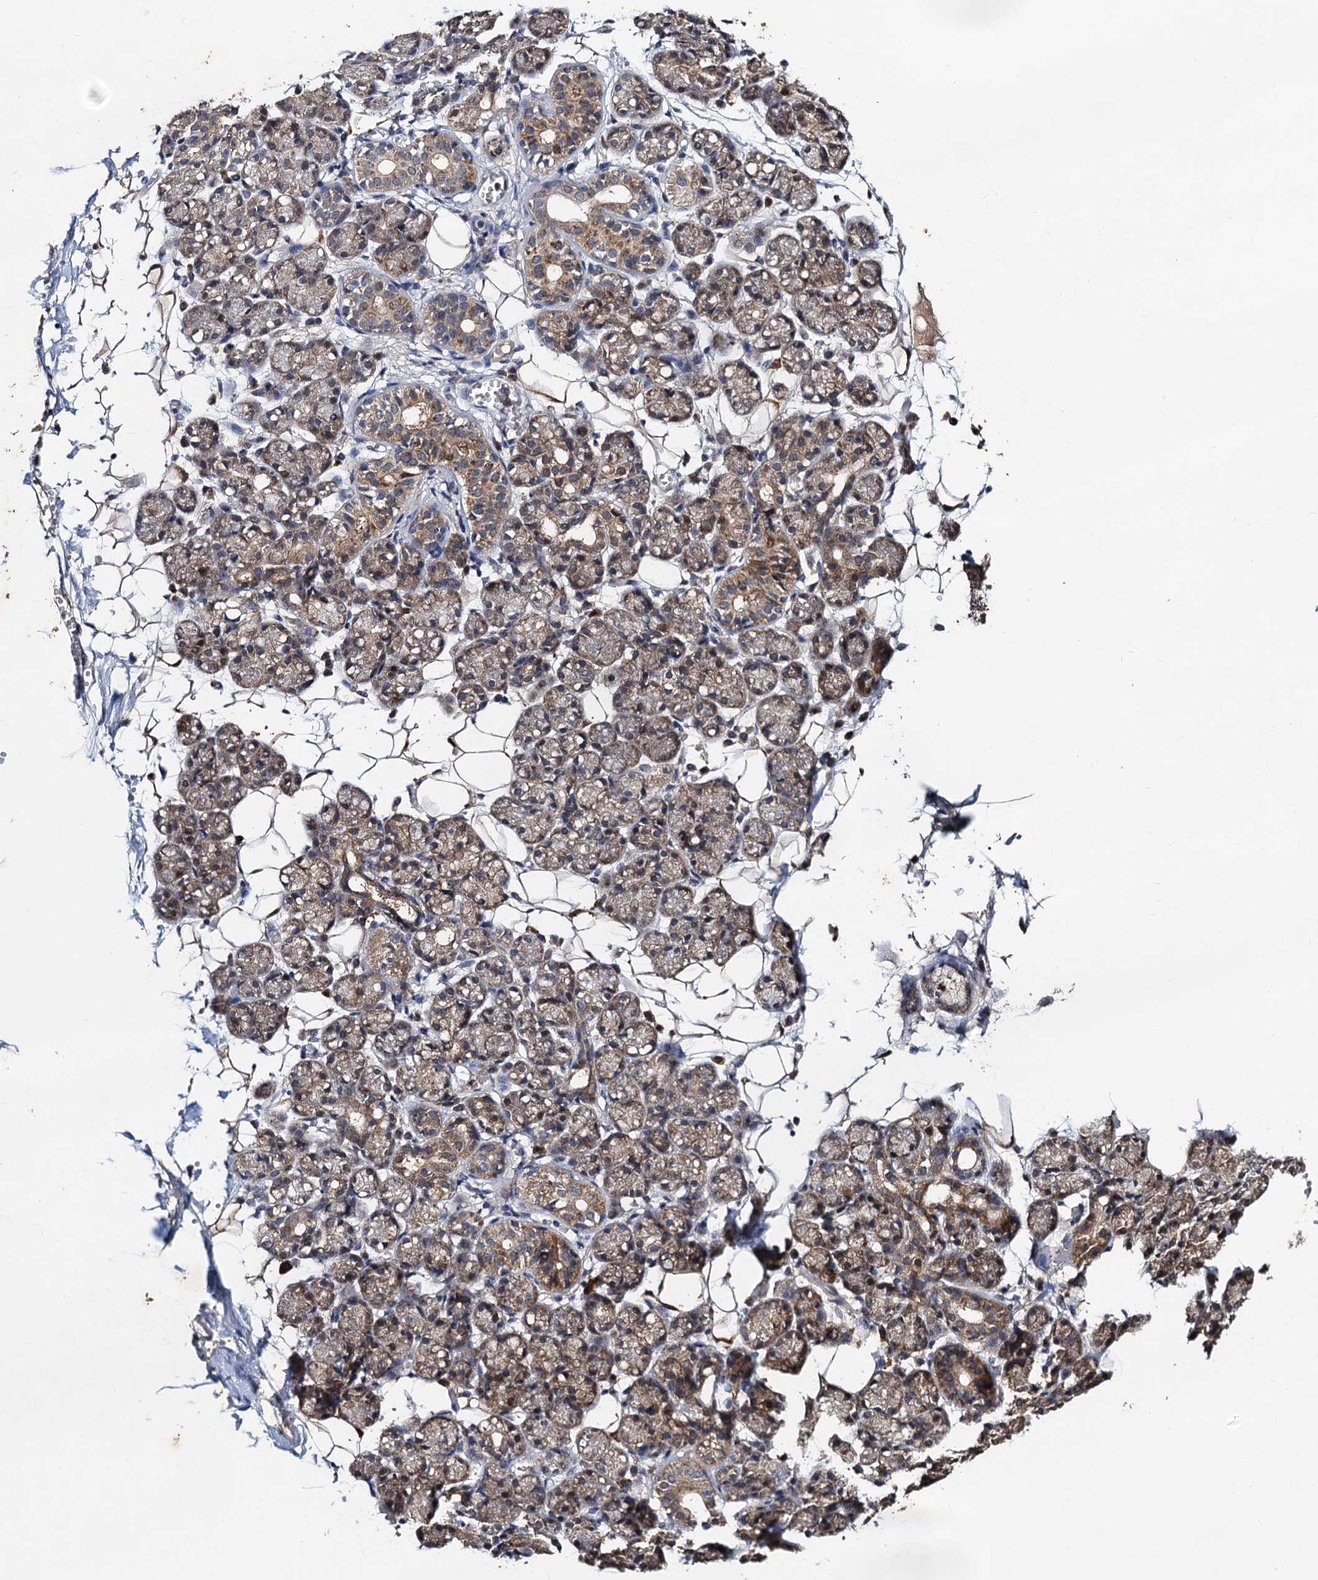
{"staining": {"intensity": "weak", "quantity": "25%-75%", "location": "cytoplasmic/membranous"}, "tissue": "salivary gland", "cell_type": "Glandular cells", "image_type": "normal", "snomed": [{"axis": "morphology", "description": "Normal tissue, NOS"}, {"axis": "topography", "description": "Salivary gland"}], "caption": "Salivary gland stained with immunohistochemistry (IHC) demonstrates weak cytoplasmic/membranous staining in about 25%-75% of glandular cells.", "gene": "TMEM39B", "patient": {"sex": "male", "age": 63}}